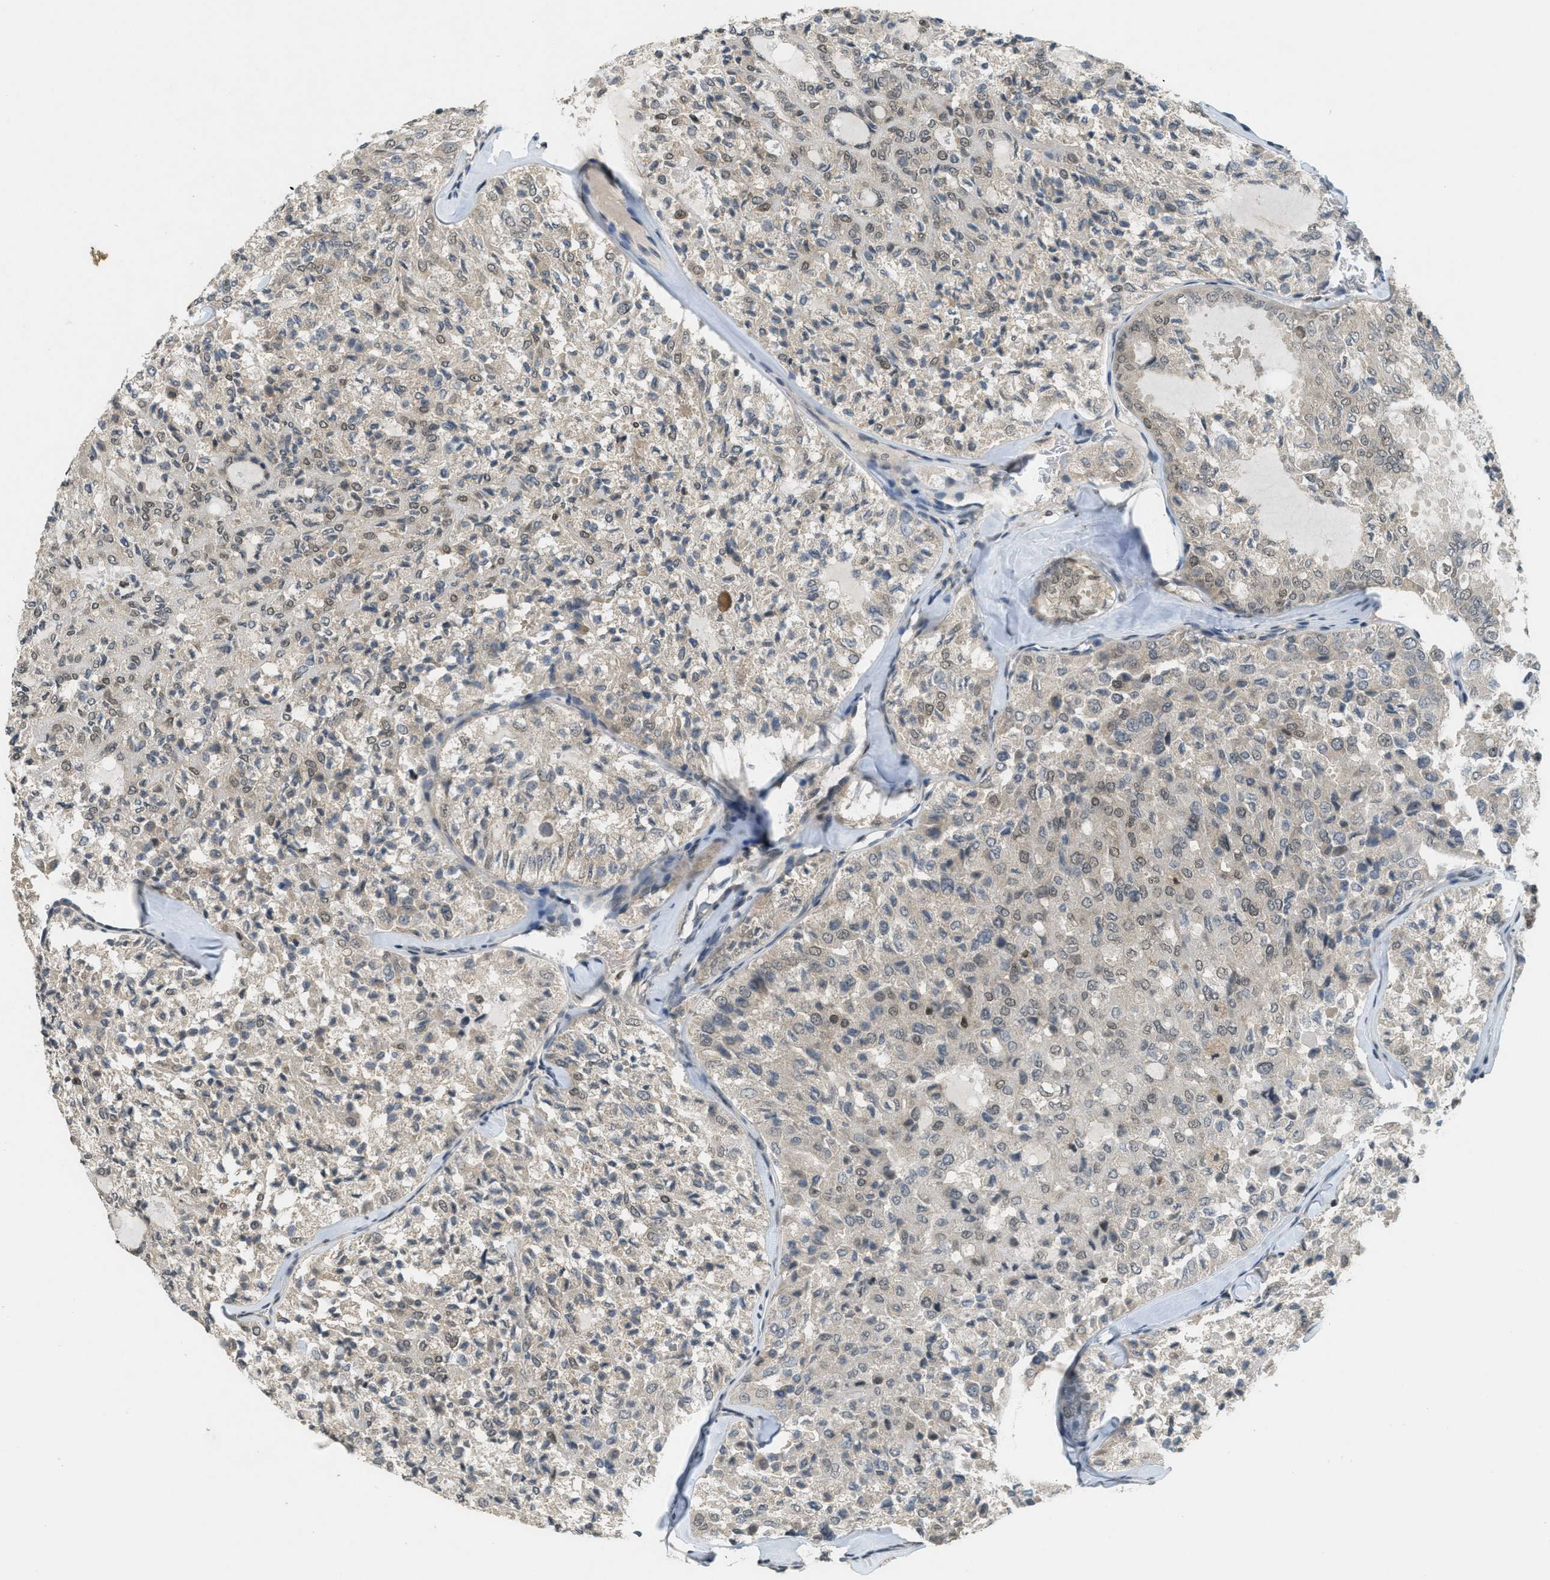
{"staining": {"intensity": "weak", "quantity": "25%-75%", "location": "nuclear"}, "tissue": "thyroid cancer", "cell_type": "Tumor cells", "image_type": "cancer", "snomed": [{"axis": "morphology", "description": "Follicular adenoma carcinoma, NOS"}, {"axis": "topography", "description": "Thyroid gland"}], "caption": "This histopathology image shows immunohistochemistry (IHC) staining of human thyroid cancer, with low weak nuclear staining in about 25%-75% of tumor cells.", "gene": "DNAJB1", "patient": {"sex": "male", "age": 75}}